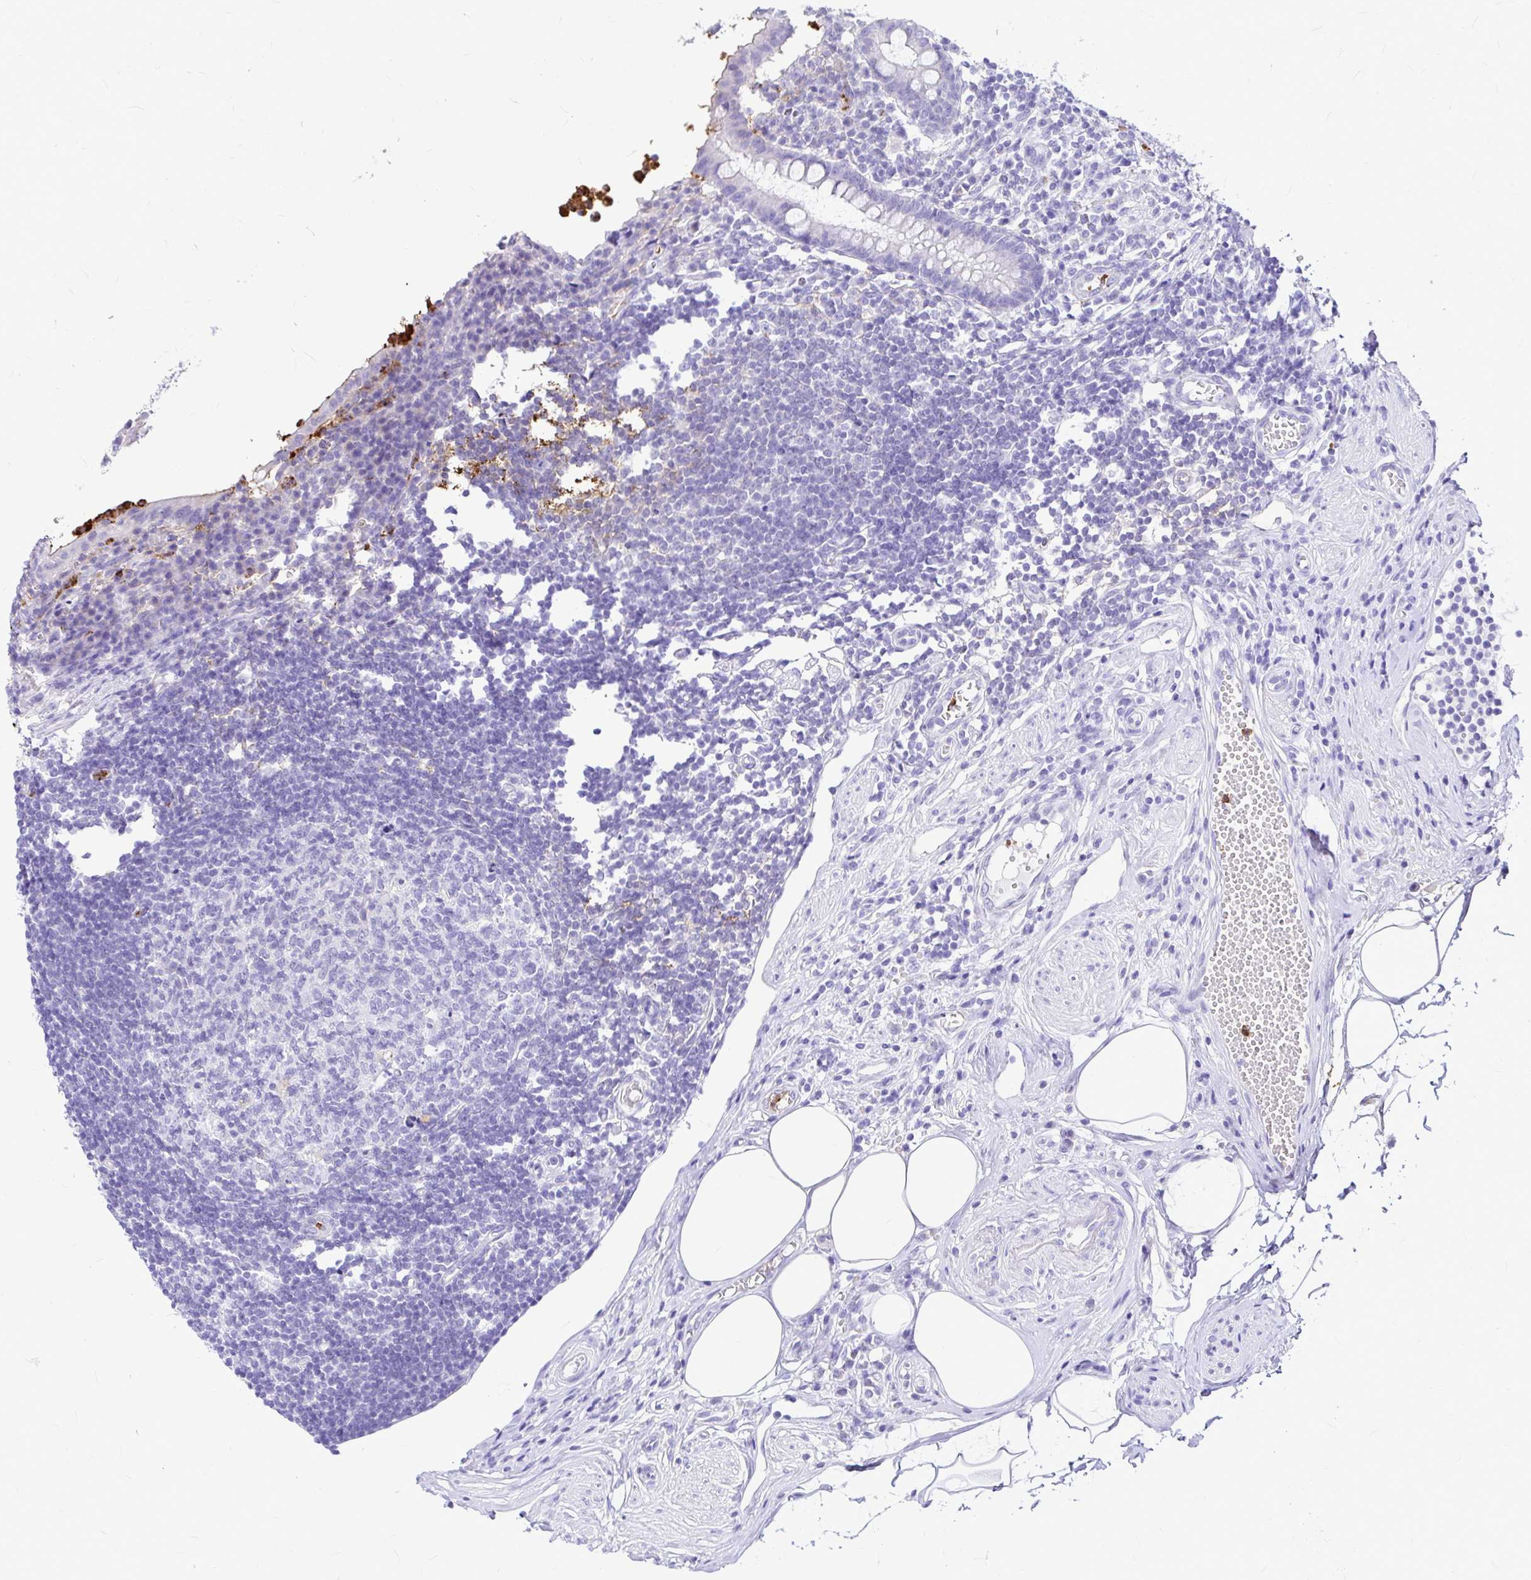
{"staining": {"intensity": "negative", "quantity": "none", "location": "none"}, "tissue": "appendix", "cell_type": "Glandular cells", "image_type": "normal", "snomed": [{"axis": "morphology", "description": "Normal tissue, NOS"}, {"axis": "topography", "description": "Appendix"}], "caption": "Image shows no significant protein expression in glandular cells of benign appendix.", "gene": "CLEC1B", "patient": {"sex": "female", "age": 56}}